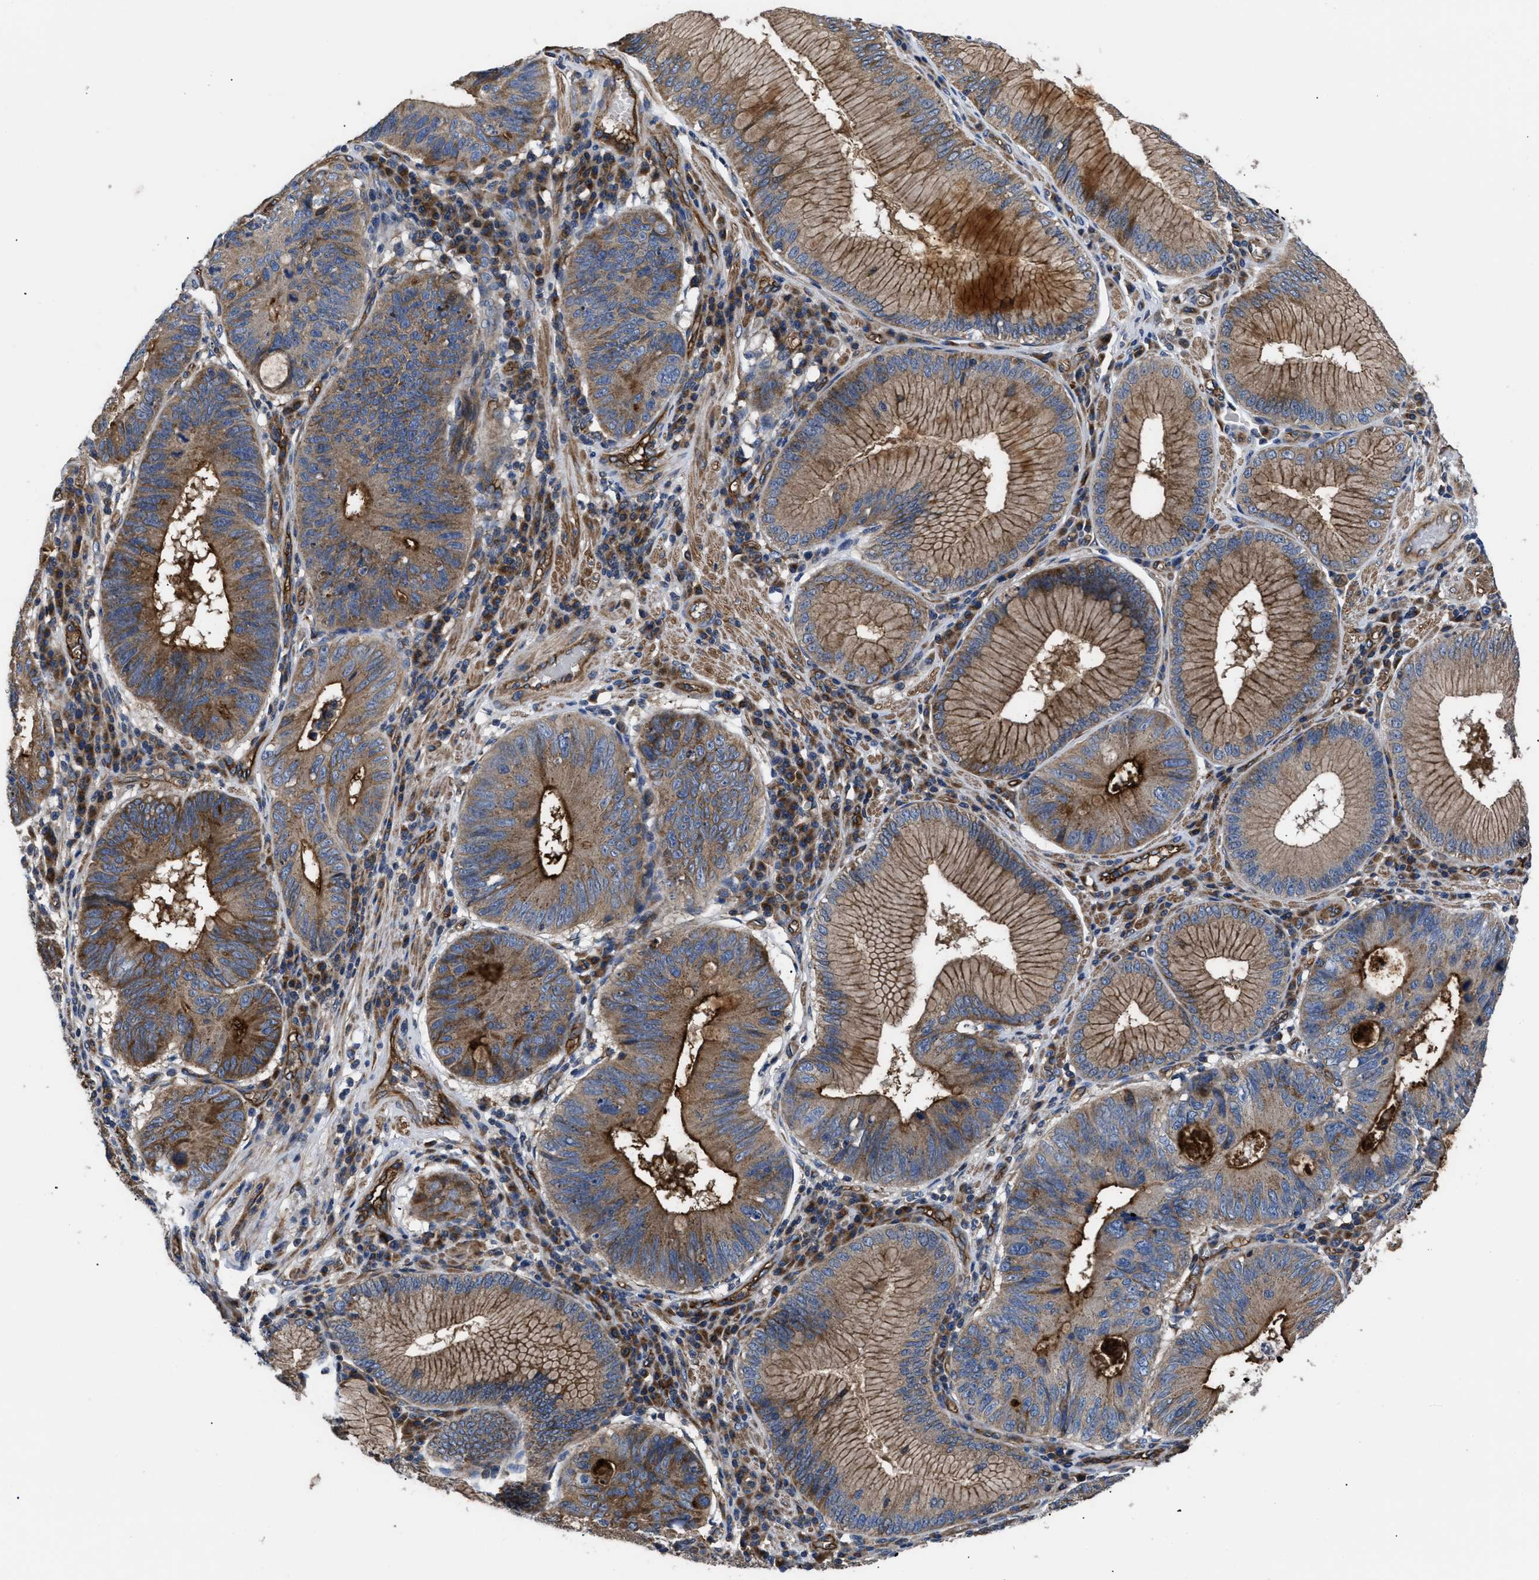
{"staining": {"intensity": "strong", "quantity": ">75%", "location": "cytoplasmic/membranous"}, "tissue": "stomach cancer", "cell_type": "Tumor cells", "image_type": "cancer", "snomed": [{"axis": "morphology", "description": "Adenocarcinoma, NOS"}, {"axis": "topography", "description": "Stomach"}], "caption": "Immunohistochemistry (IHC) micrograph of neoplastic tissue: stomach cancer (adenocarcinoma) stained using IHC reveals high levels of strong protein expression localized specifically in the cytoplasmic/membranous of tumor cells, appearing as a cytoplasmic/membranous brown color.", "gene": "NT5E", "patient": {"sex": "male", "age": 59}}